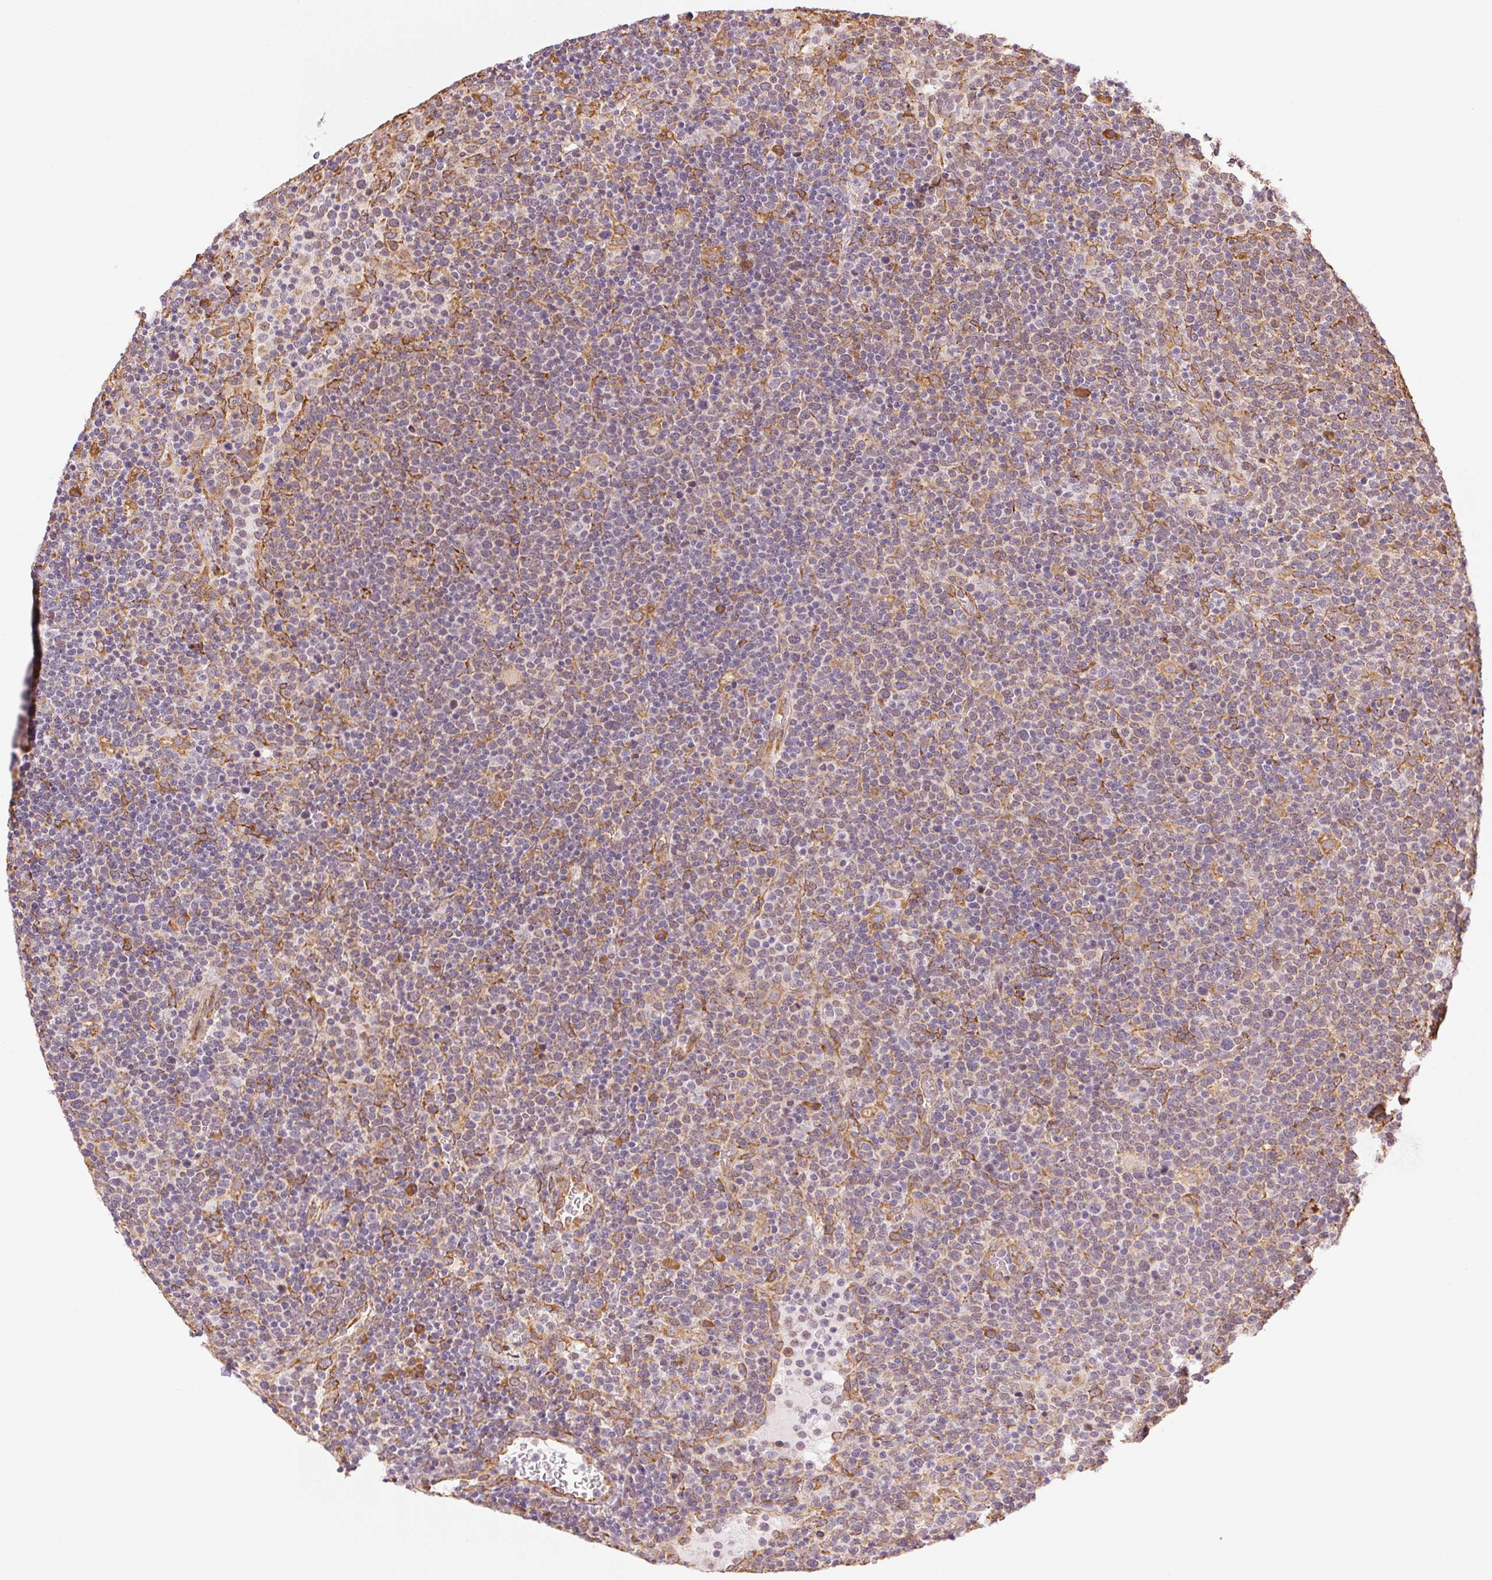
{"staining": {"intensity": "negative", "quantity": "none", "location": "none"}, "tissue": "lymphoma", "cell_type": "Tumor cells", "image_type": "cancer", "snomed": [{"axis": "morphology", "description": "Malignant lymphoma, non-Hodgkin's type, High grade"}, {"axis": "topography", "description": "Lymph node"}], "caption": "This is an immunohistochemistry (IHC) photomicrograph of human lymphoma. There is no expression in tumor cells.", "gene": "RCN3", "patient": {"sex": "male", "age": 61}}